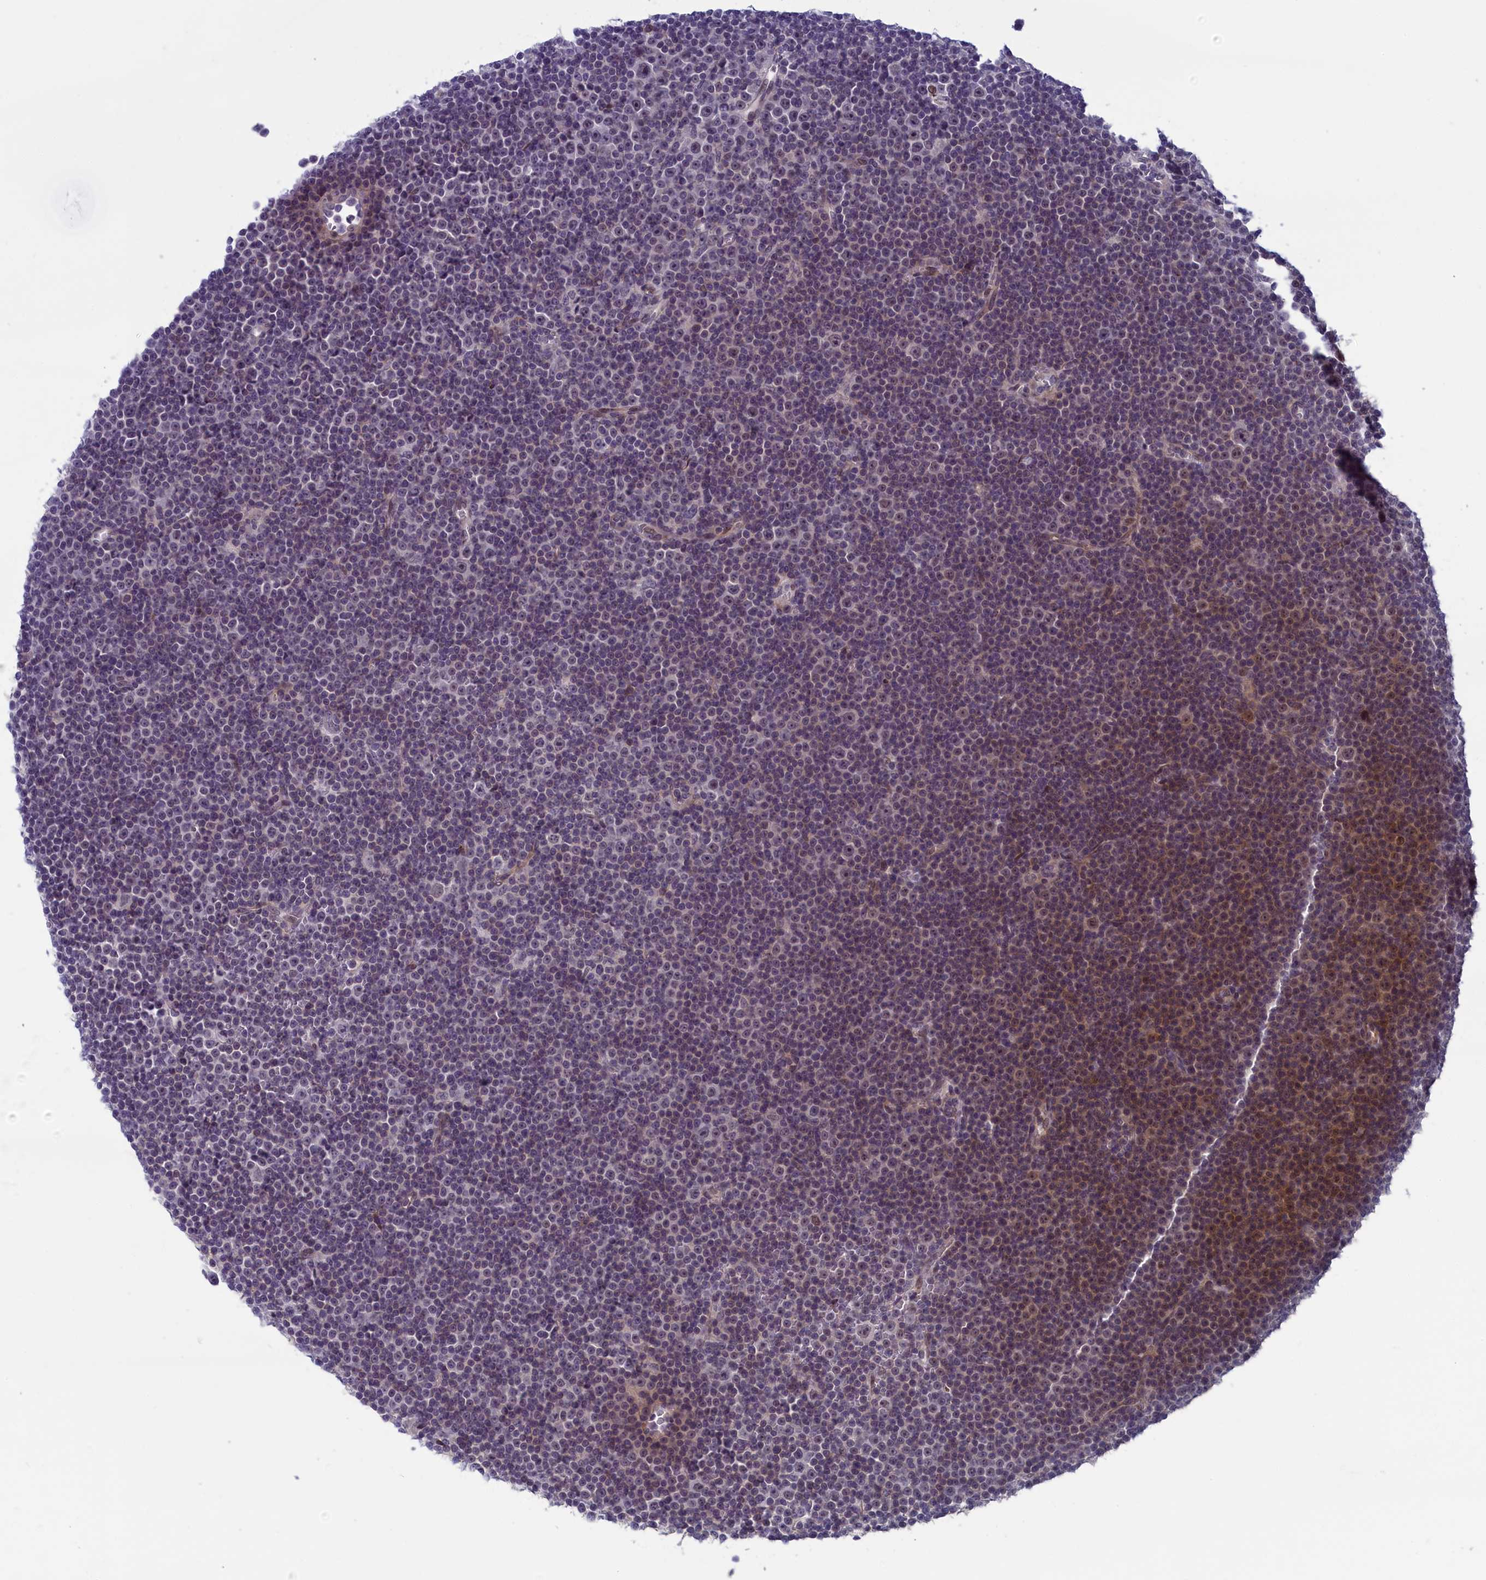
{"staining": {"intensity": "weak", "quantity": "25%-75%", "location": "nuclear"}, "tissue": "lymphoma", "cell_type": "Tumor cells", "image_type": "cancer", "snomed": [{"axis": "morphology", "description": "Malignant lymphoma, non-Hodgkin's type, Low grade"}, {"axis": "topography", "description": "Lymph node"}], "caption": "Protein expression analysis of human malignant lymphoma, non-Hodgkin's type (low-grade) reveals weak nuclear expression in approximately 25%-75% of tumor cells. (IHC, brightfield microscopy, high magnification).", "gene": "CNEP1R1", "patient": {"sex": "female", "age": 67}}